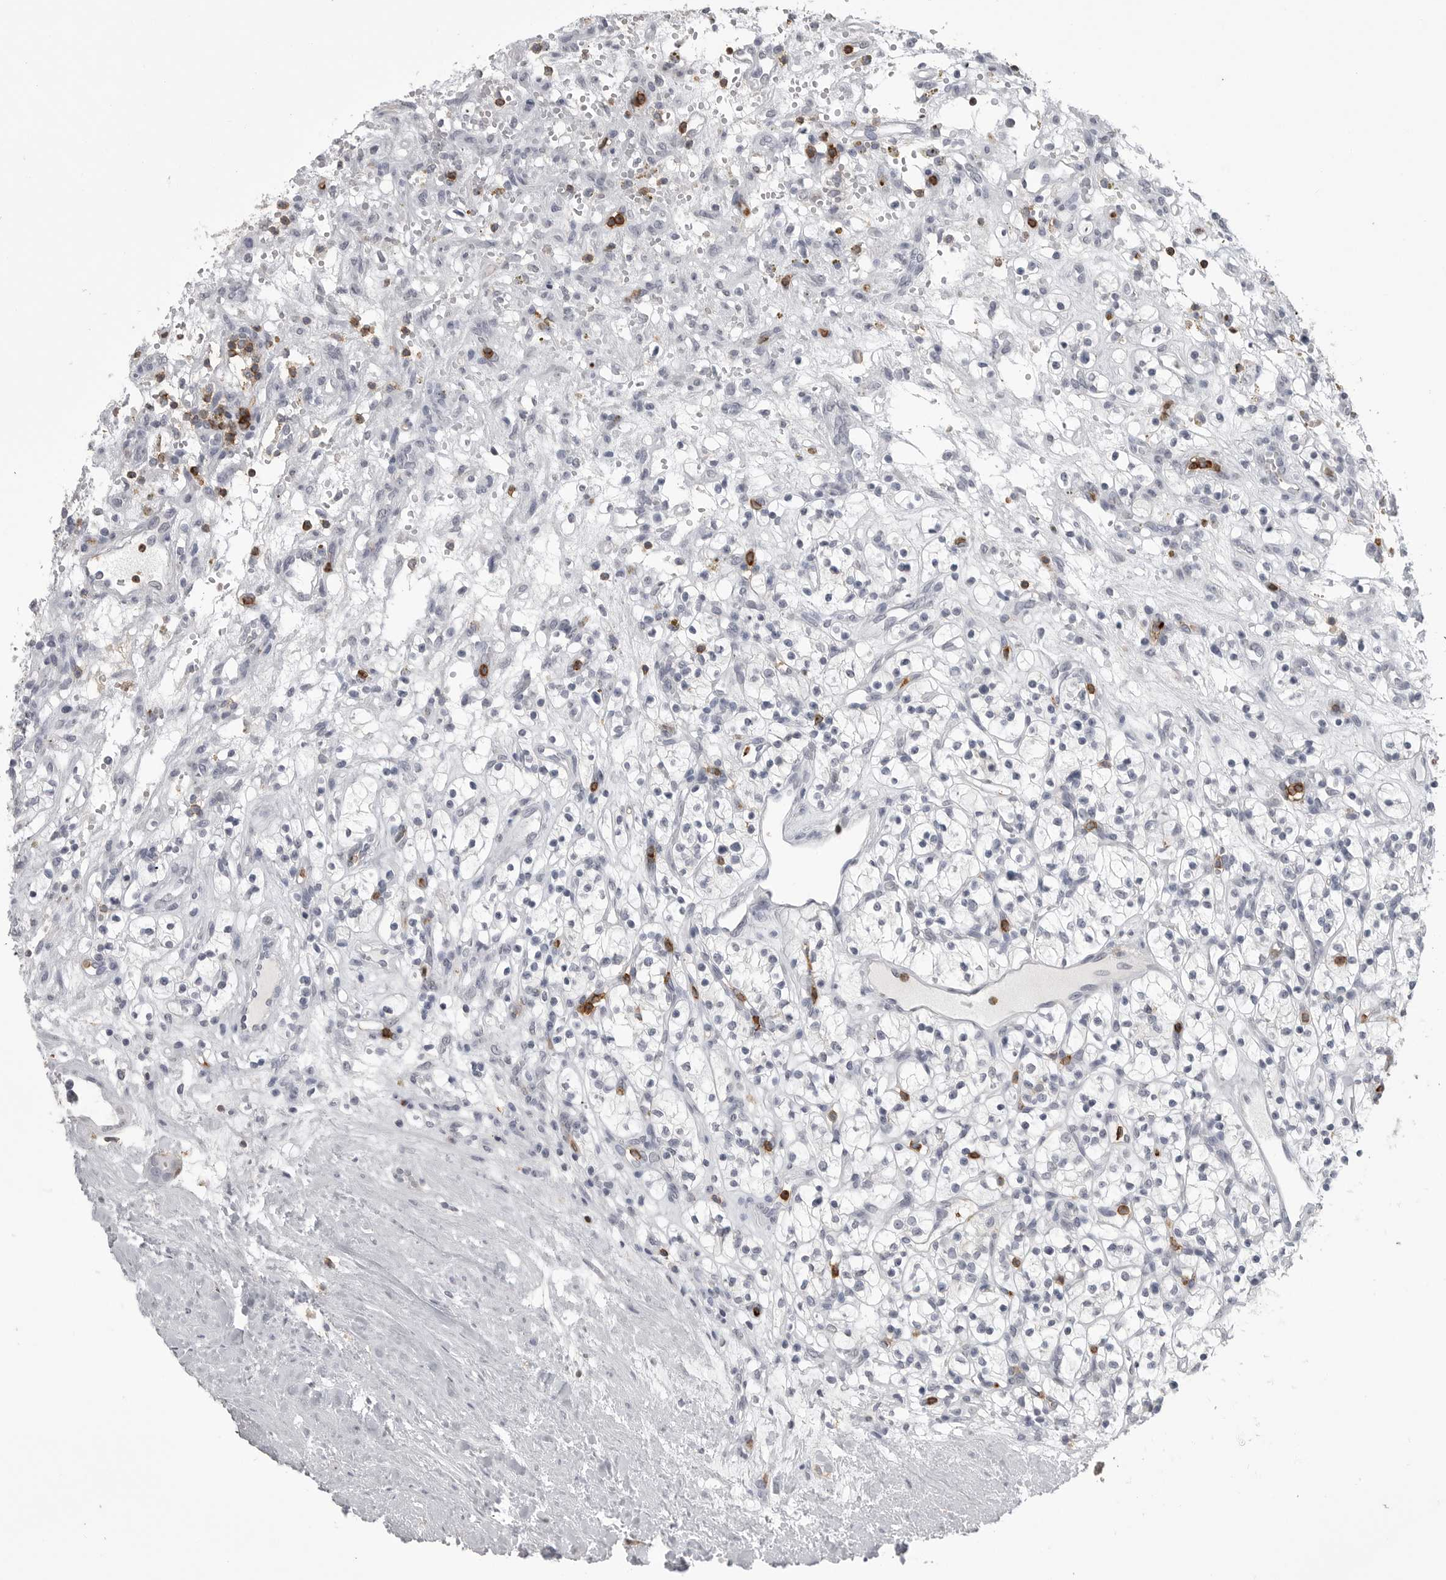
{"staining": {"intensity": "negative", "quantity": "none", "location": "none"}, "tissue": "renal cancer", "cell_type": "Tumor cells", "image_type": "cancer", "snomed": [{"axis": "morphology", "description": "Adenocarcinoma, NOS"}, {"axis": "topography", "description": "Kidney"}], "caption": "Protein analysis of renal adenocarcinoma displays no significant staining in tumor cells.", "gene": "ITGAL", "patient": {"sex": "female", "age": 57}}